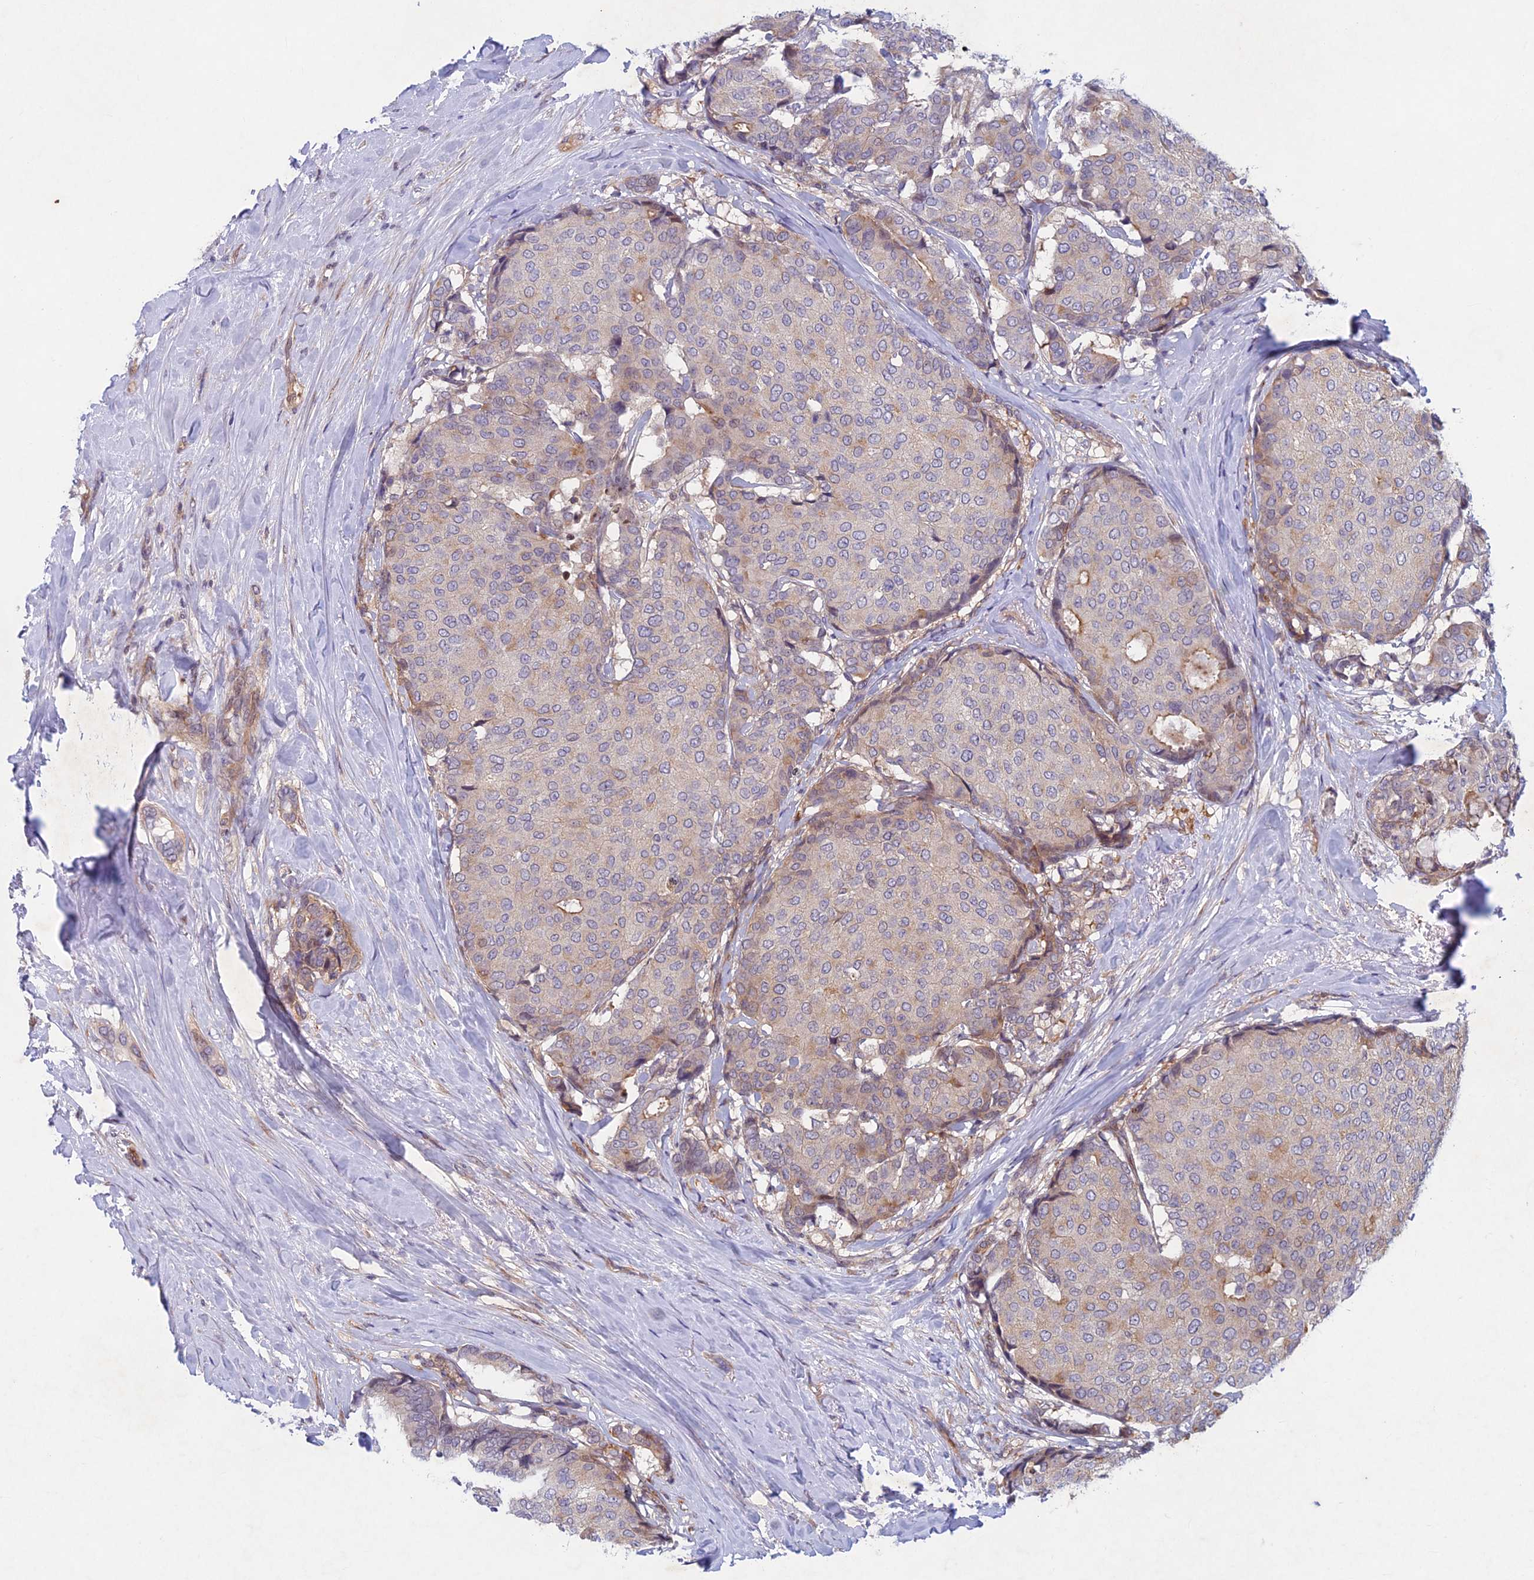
{"staining": {"intensity": "weak", "quantity": "<25%", "location": "cytoplasmic/membranous"}, "tissue": "breast cancer", "cell_type": "Tumor cells", "image_type": "cancer", "snomed": [{"axis": "morphology", "description": "Duct carcinoma"}, {"axis": "topography", "description": "Breast"}], "caption": "IHC of human breast infiltrating ductal carcinoma shows no staining in tumor cells.", "gene": "PTHLH", "patient": {"sex": "female", "age": 75}}